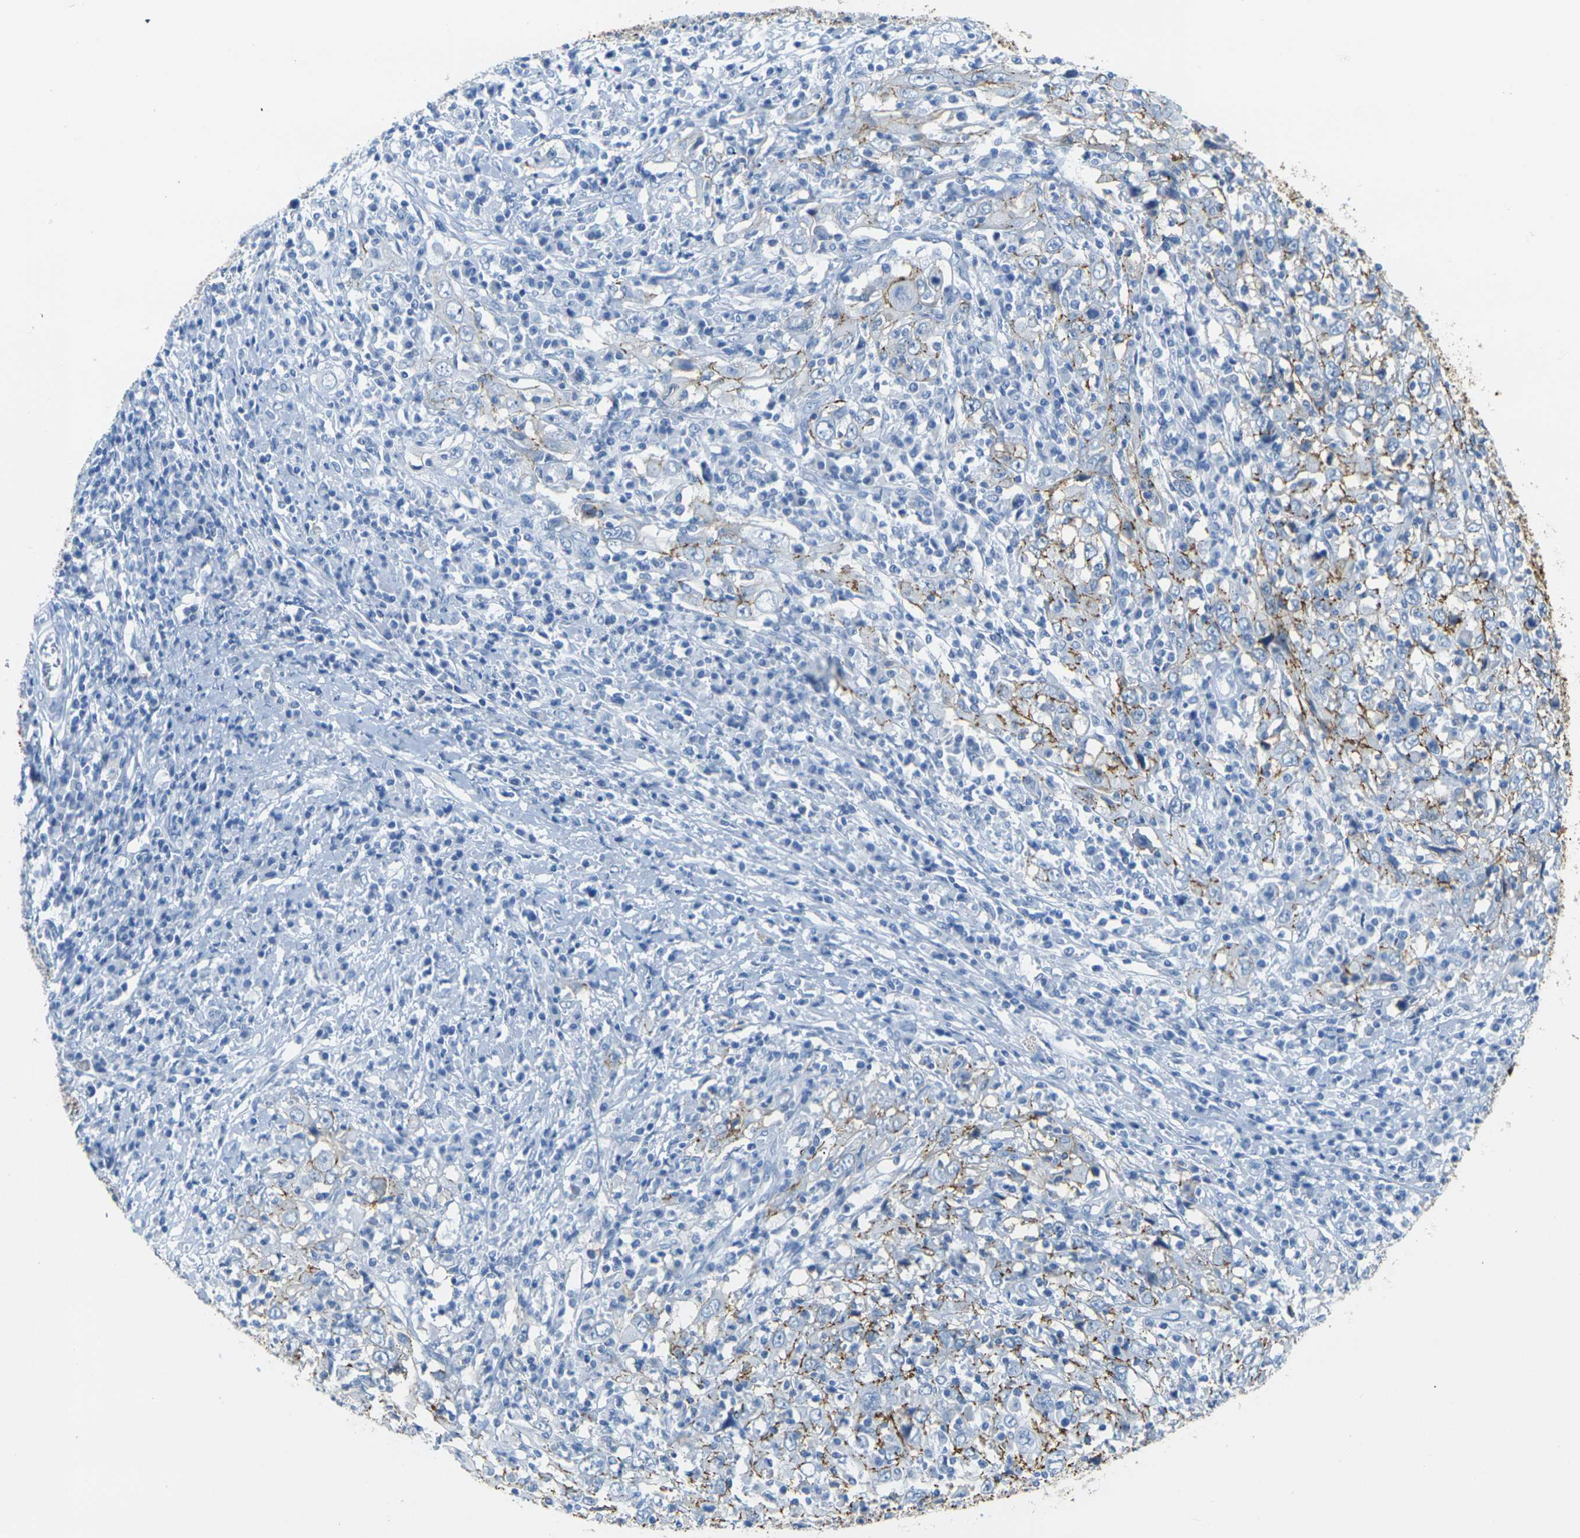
{"staining": {"intensity": "strong", "quantity": "25%-75%", "location": "cytoplasmic/membranous"}, "tissue": "cervical cancer", "cell_type": "Tumor cells", "image_type": "cancer", "snomed": [{"axis": "morphology", "description": "Squamous cell carcinoma, NOS"}, {"axis": "topography", "description": "Cervix"}], "caption": "This photomicrograph demonstrates IHC staining of human cervical cancer (squamous cell carcinoma), with high strong cytoplasmic/membranous positivity in about 25%-75% of tumor cells.", "gene": "CLDN7", "patient": {"sex": "female", "age": 46}}